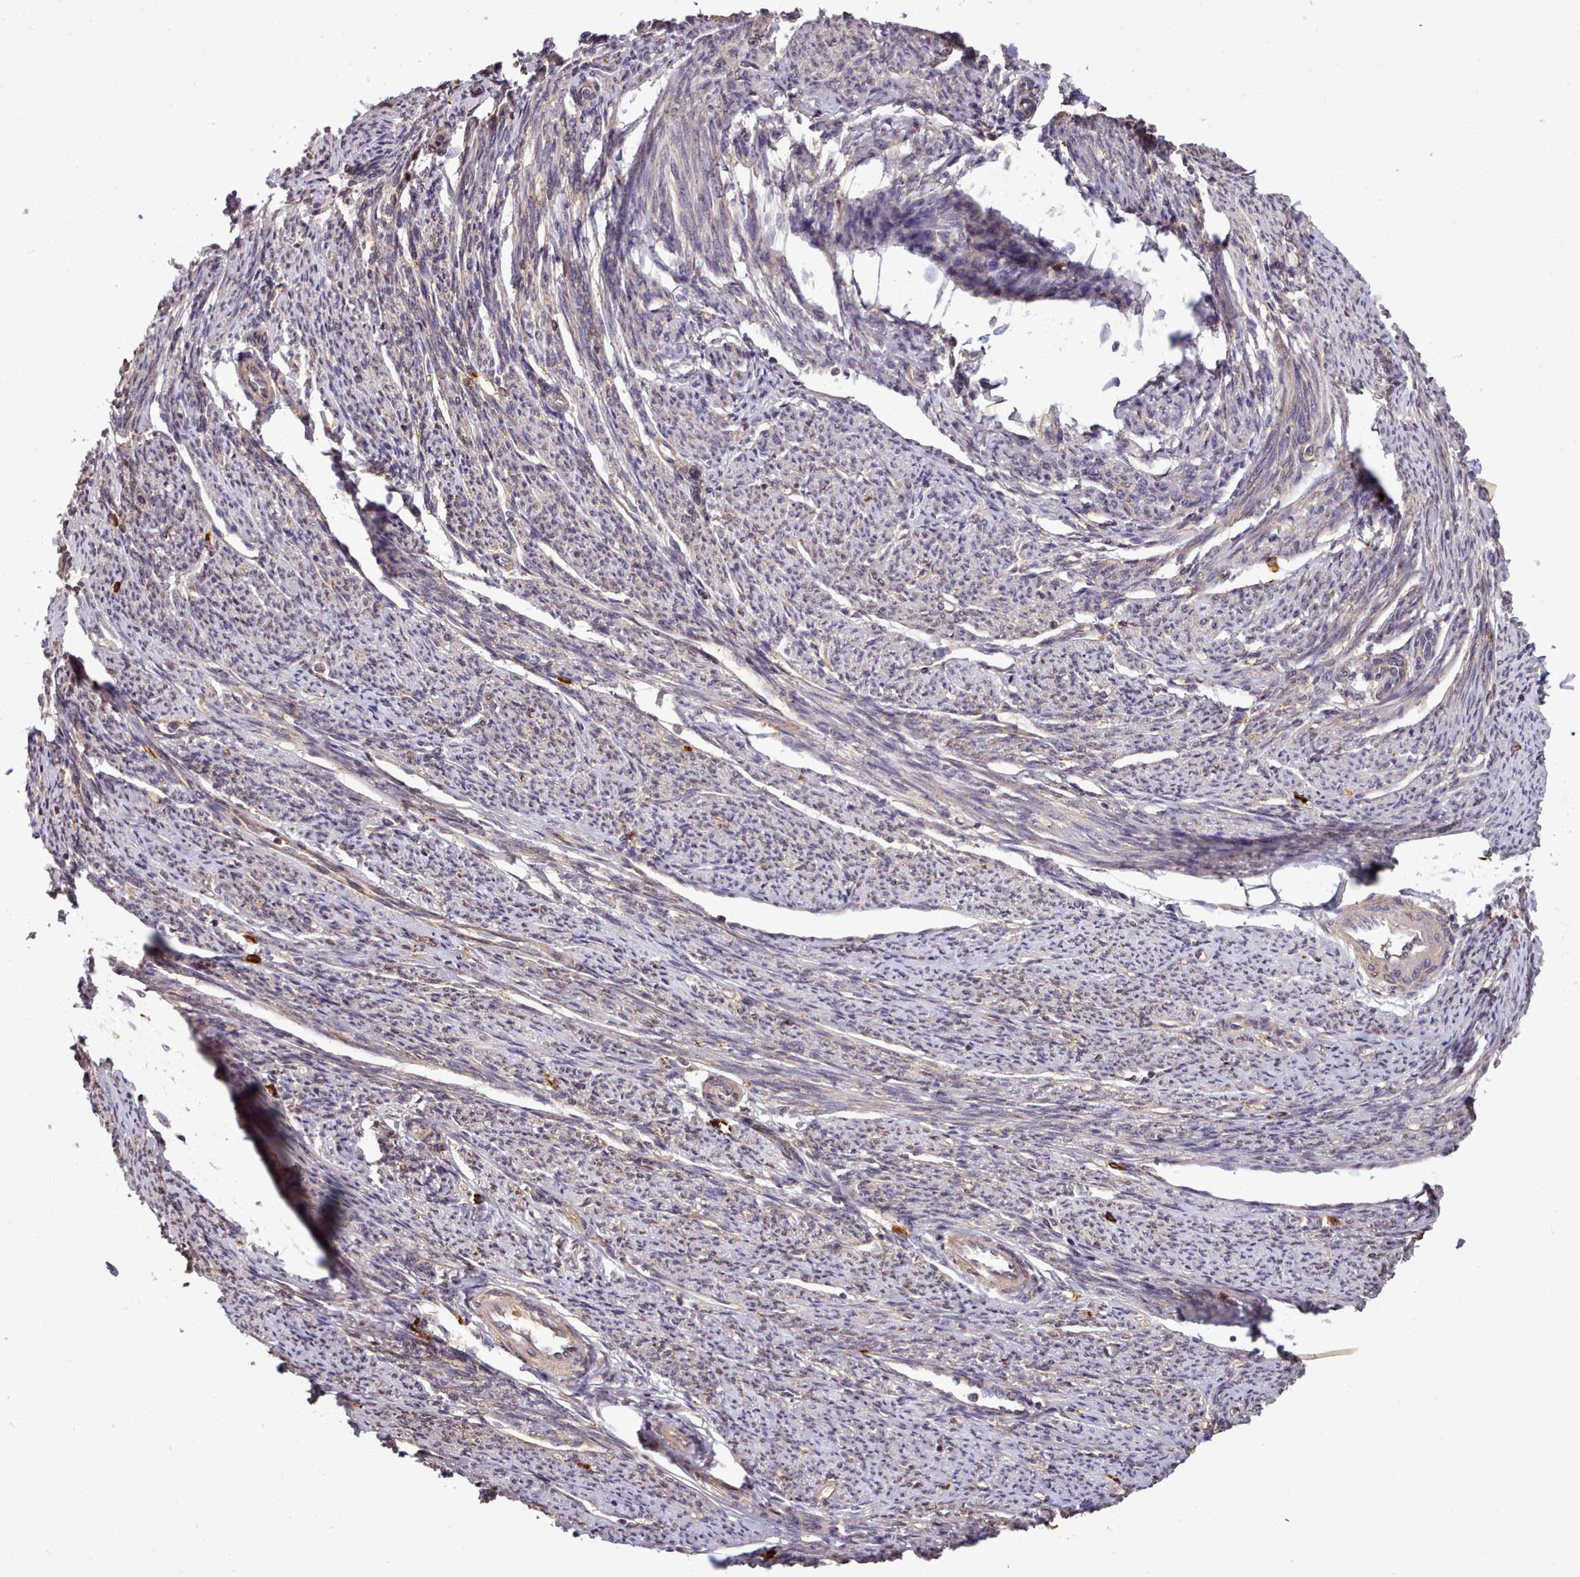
{"staining": {"intensity": "weak", "quantity": "25%-75%", "location": "cytoplasmic/membranous,nuclear"}, "tissue": "smooth muscle", "cell_type": "Smooth muscle cells", "image_type": "normal", "snomed": [{"axis": "morphology", "description": "Normal tissue, NOS"}, {"axis": "topography", "description": "Smooth muscle"}, {"axis": "topography", "description": "Uterus"}], "caption": "This micrograph shows IHC staining of benign smooth muscle, with low weak cytoplasmic/membranous,nuclear expression in approximately 25%-75% of smooth muscle cells.", "gene": "ARL17A", "patient": {"sex": "female", "age": 59}}